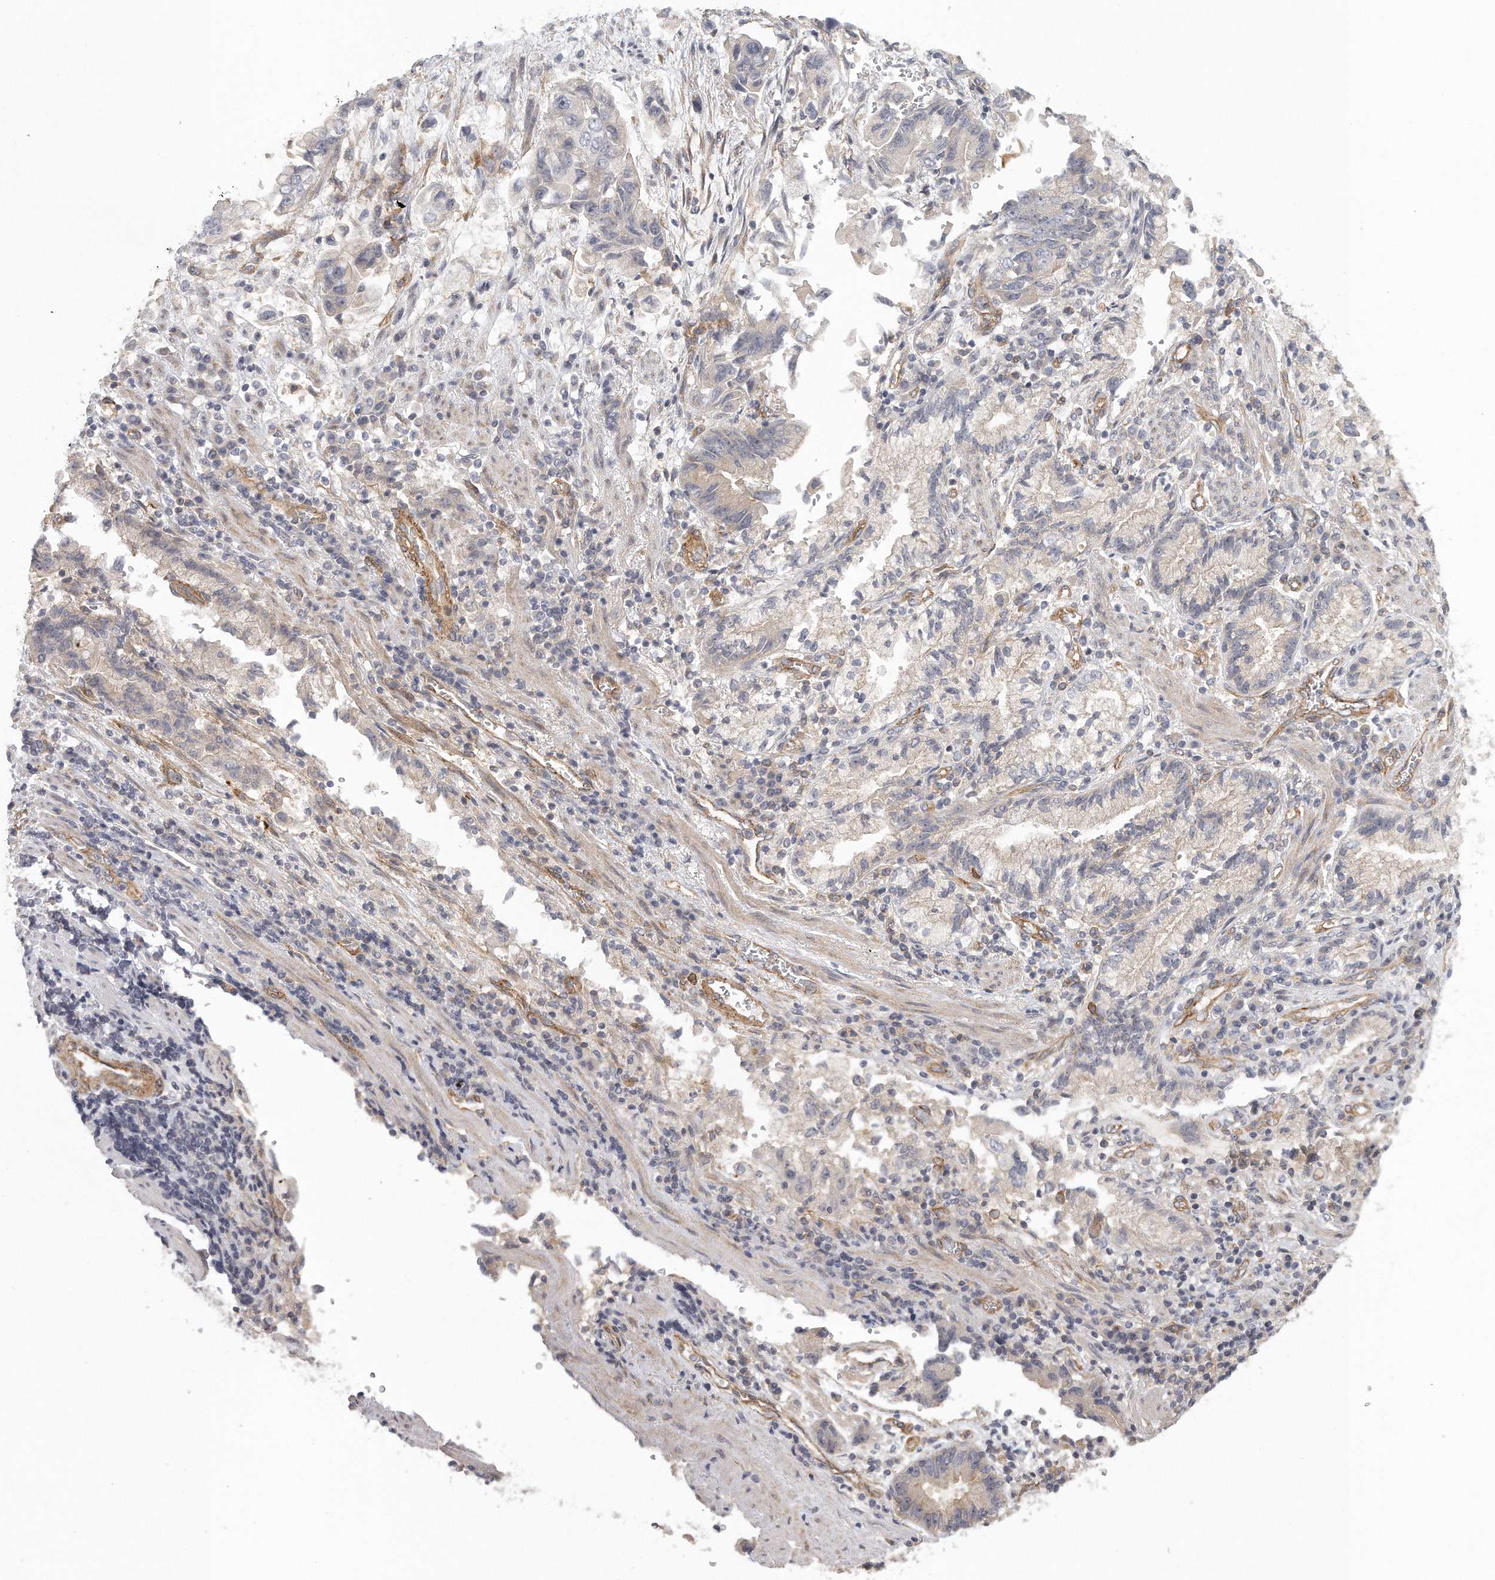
{"staining": {"intensity": "weak", "quantity": "<25%", "location": "cytoplasmic/membranous"}, "tissue": "stomach cancer", "cell_type": "Tumor cells", "image_type": "cancer", "snomed": [{"axis": "morphology", "description": "Adenocarcinoma, NOS"}, {"axis": "topography", "description": "Stomach"}], "caption": "Tumor cells show no significant positivity in stomach cancer. (DAB (3,3'-diaminobenzidine) IHC, high magnification).", "gene": "MTERF4", "patient": {"sex": "male", "age": 62}}